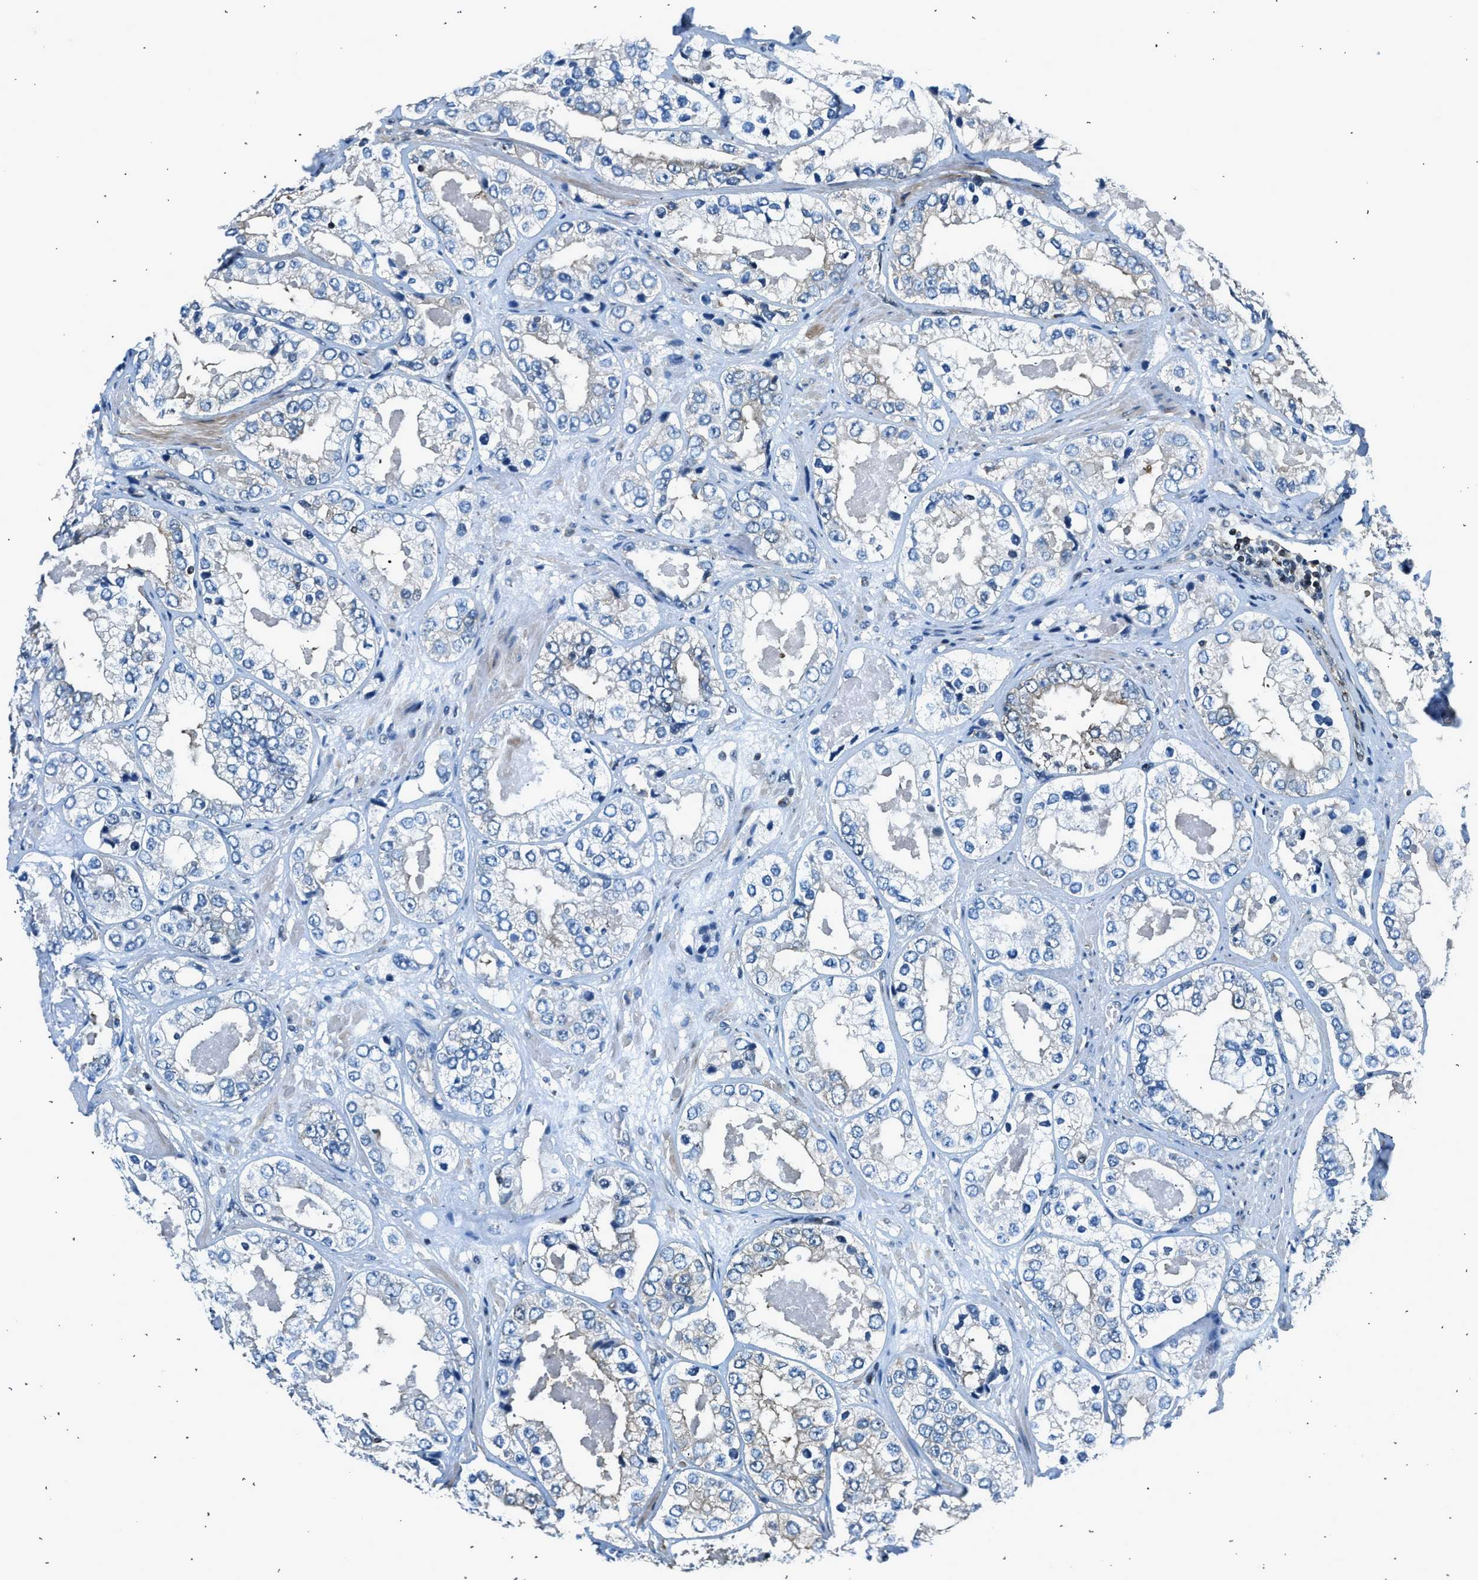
{"staining": {"intensity": "negative", "quantity": "none", "location": "none"}, "tissue": "prostate cancer", "cell_type": "Tumor cells", "image_type": "cancer", "snomed": [{"axis": "morphology", "description": "Adenocarcinoma, High grade"}, {"axis": "topography", "description": "Prostate"}], "caption": "Histopathology image shows no significant protein positivity in tumor cells of prostate cancer.", "gene": "LMLN", "patient": {"sex": "male", "age": 61}}